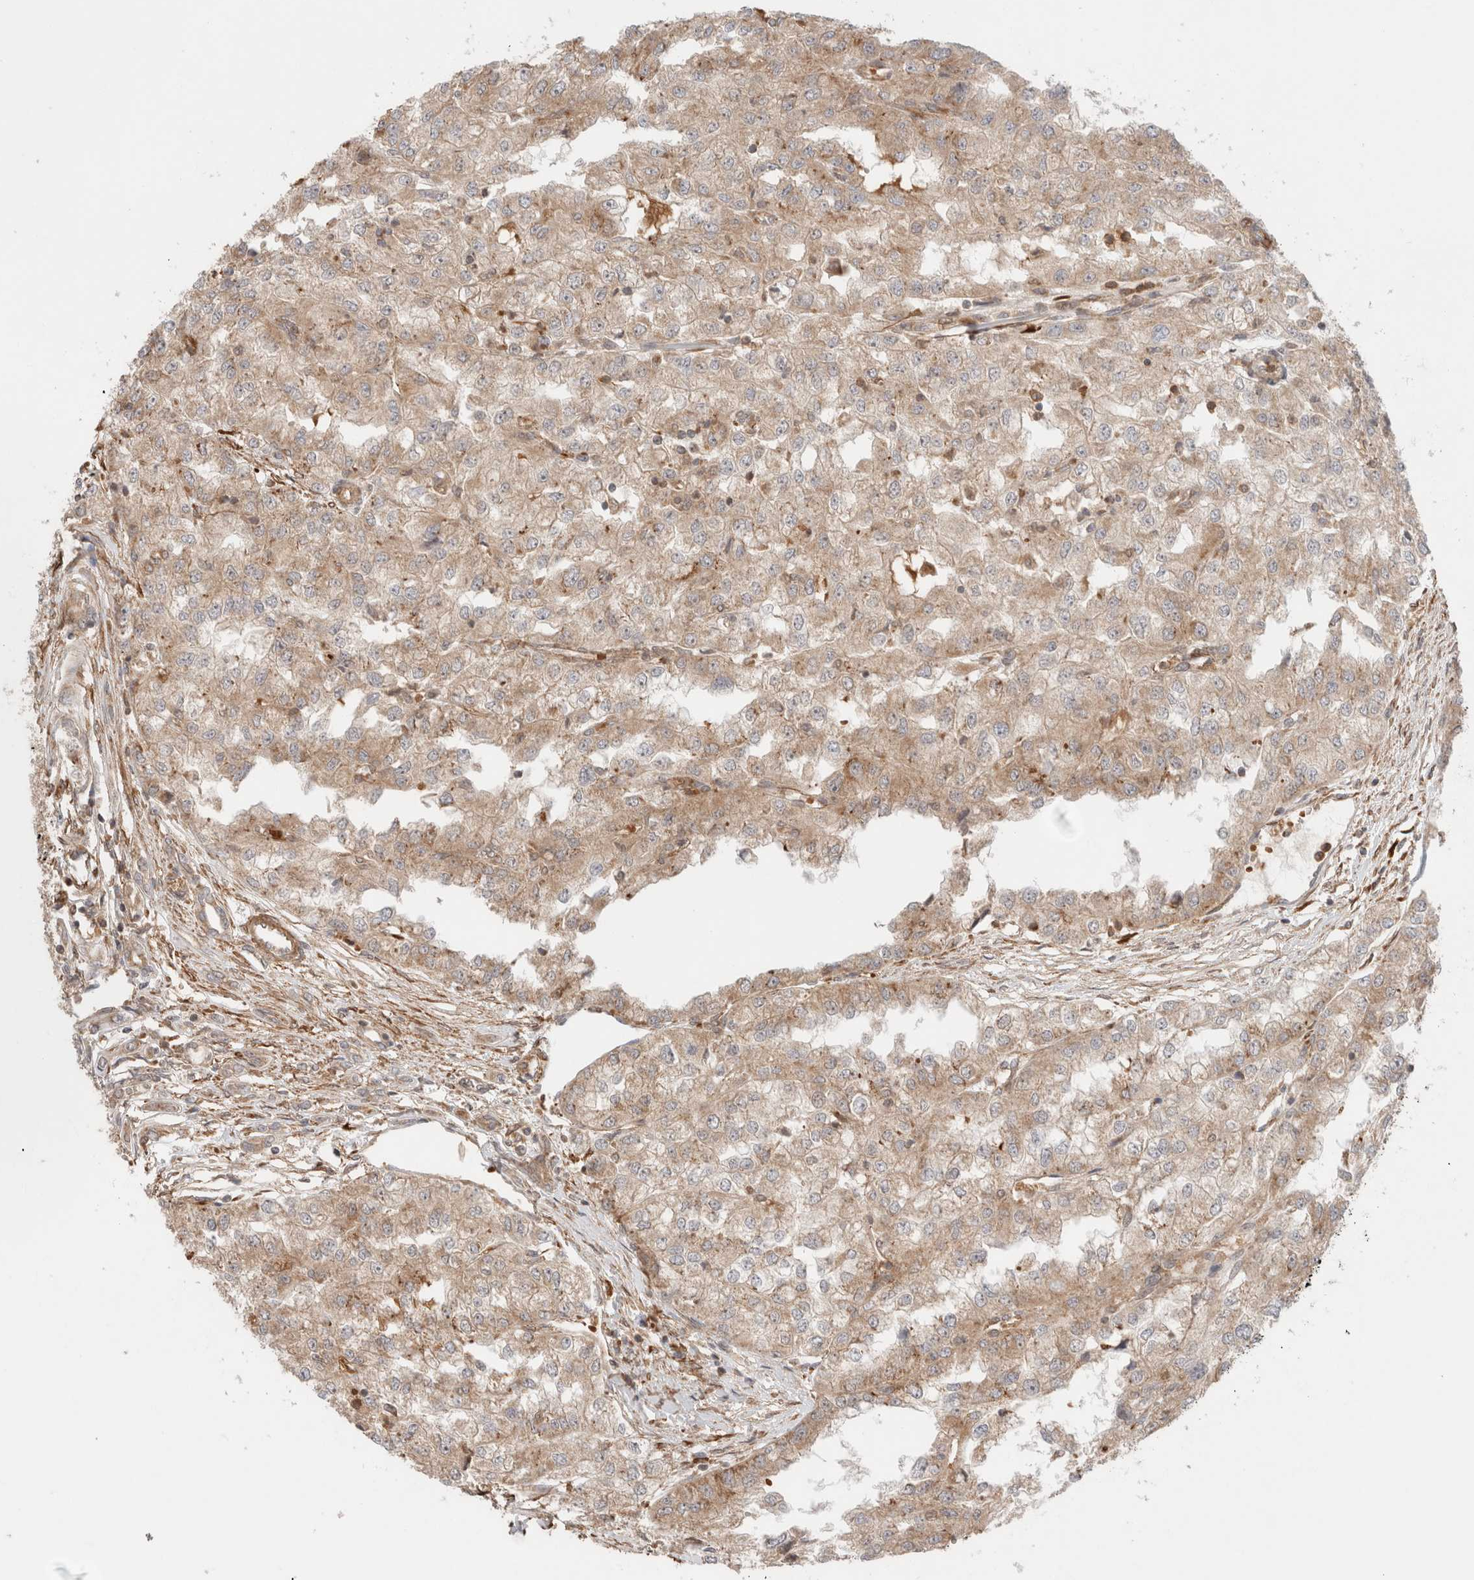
{"staining": {"intensity": "weak", "quantity": ">75%", "location": "cytoplasmic/membranous"}, "tissue": "renal cancer", "cell_type": "Tumor cells", "image_type": "cancer", "snomed": [{"axis": "morphology", "description": "Adenocarcinoma, NOS"}, {"axis": "topography", "description": "Kidney"}], "caption": "Immunohistochemical staining of human renal adenocarcinoma displays low levels of weak cytoplasmic/membranous protein expression in about >75% of tumor cells.", "gene": "ZNF649", "patient": {"sex": "female", "age": 54}}